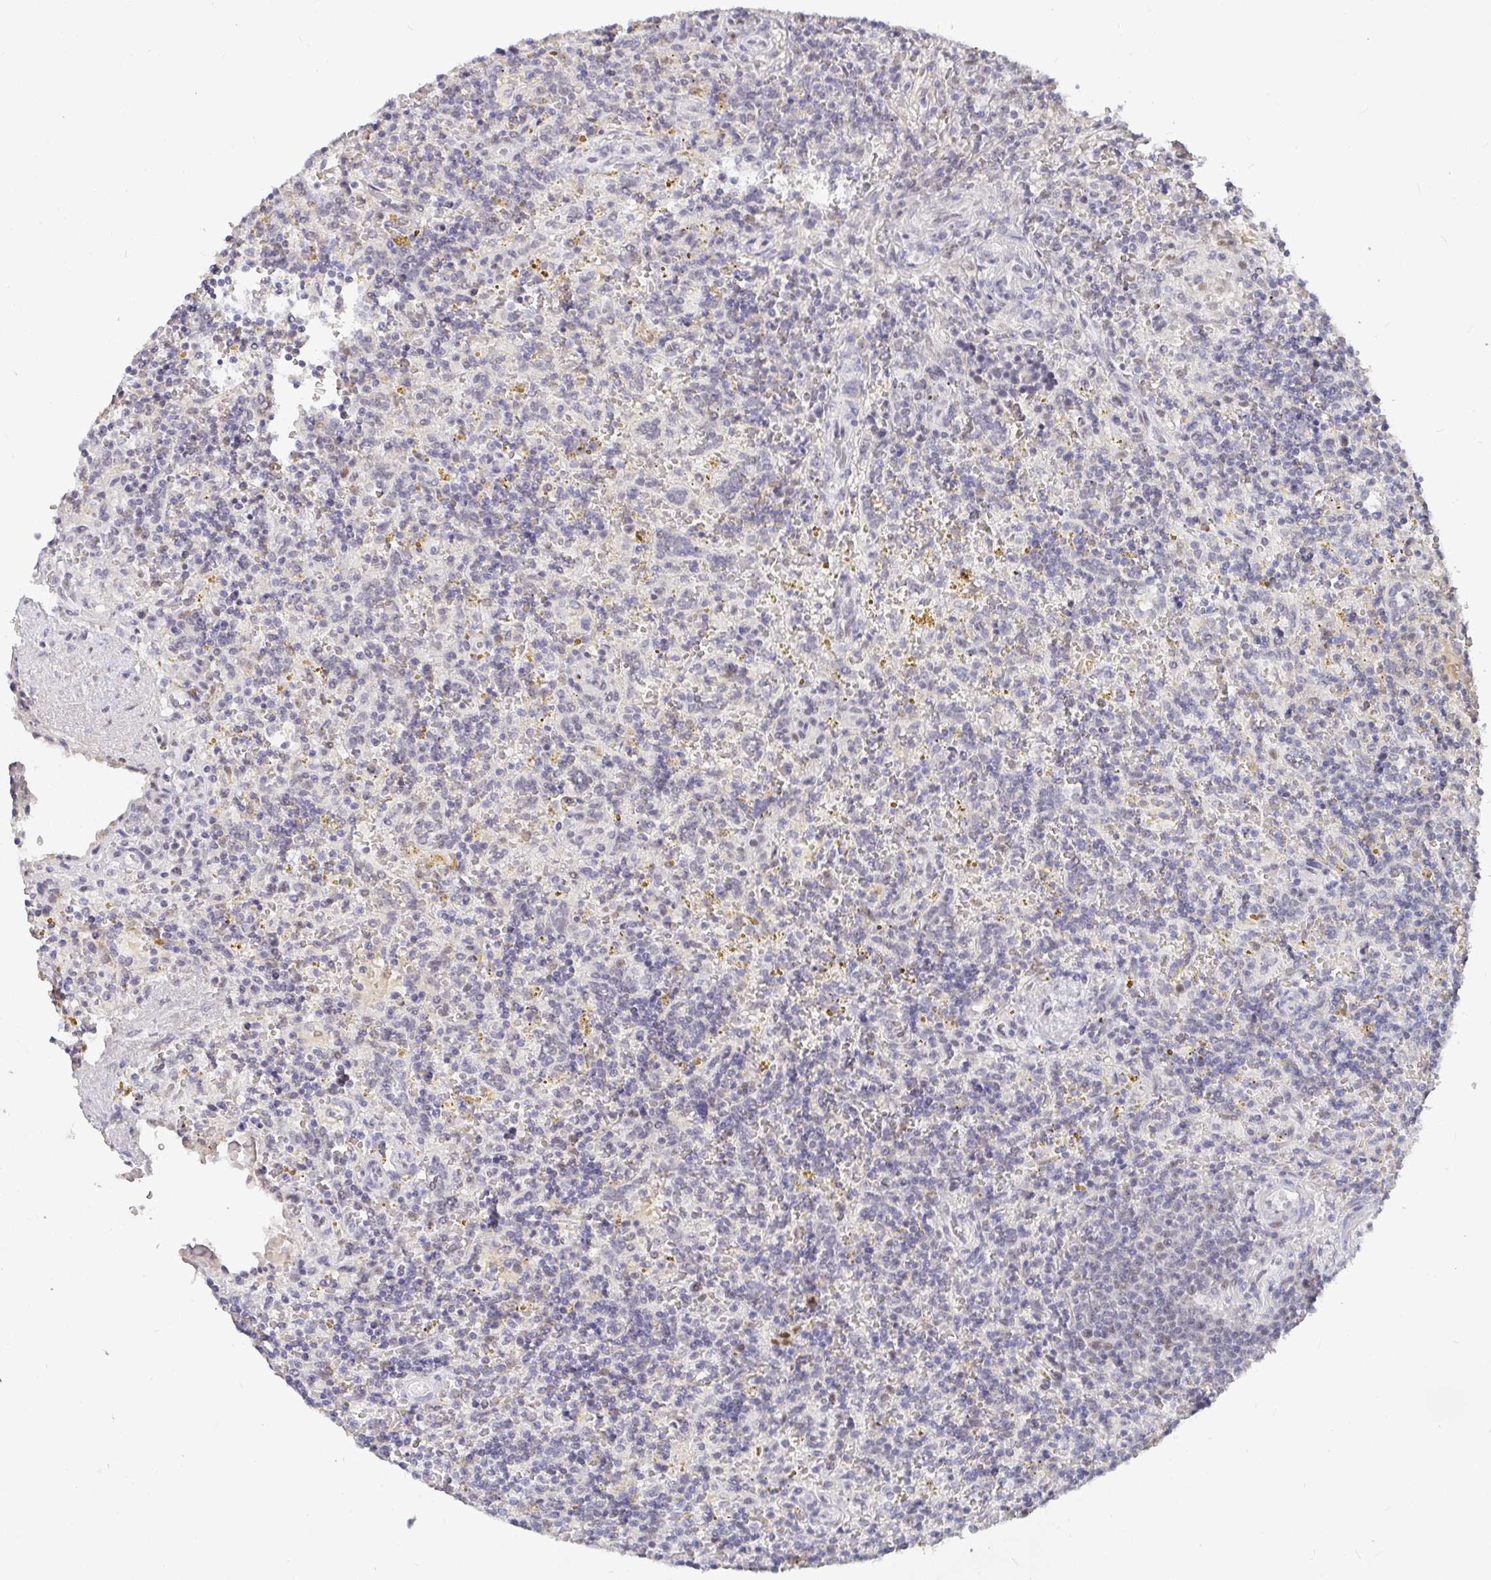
{"staining": {"intensity": "negative", "quantity": "none", "location": "none"}, "tissue": "lymphoma", "cell_type": "Tumor cells", "image_type": "cancer", "snomed": [{"axis": "morphology", "description": "Malignant lymphoma, non-Hodgkin's type, Low grade"}, {"axis": "topography", "description": "Spleen"}], "caption": "A photomicrograph of lymphoma stained for a protein reveals no brown staining in tumor cells.", "gene": "RCOR1", "patient": {"sex": "male", "age": 67}}